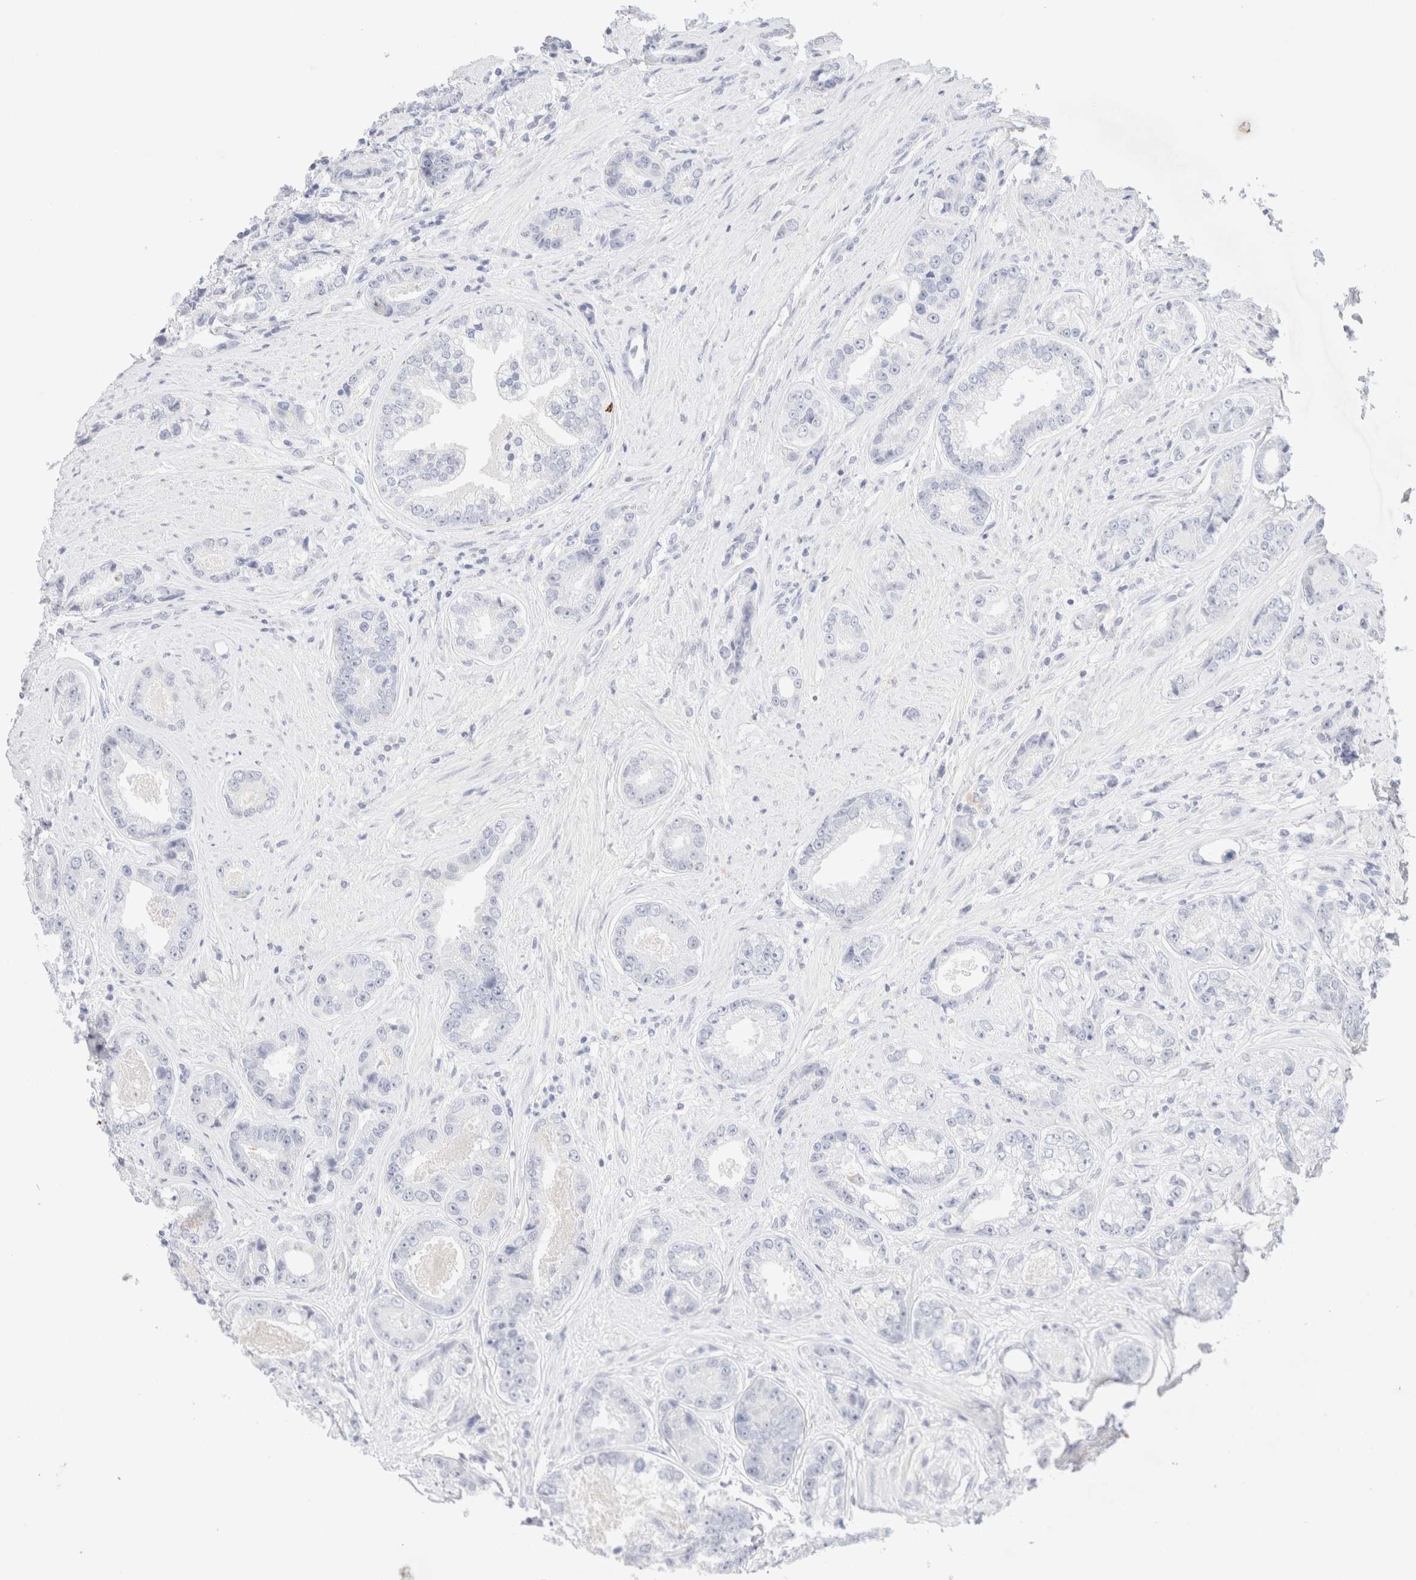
{"staining": {"intensity": "negative", "quantity": "none", "location": "none"}, "tissue": "prostate cancer", "cell_type": "Tumor cells", "image_type": "cancer", "snomed": [{"axis": "morphology", "description": "Adenocarcinoma, High grade"}, {"axis": "topography", "description": "Prostate"}], "caption": "Immunohistochemistry of high-grade adenocarcinoma (prostate) demonstrates no expression in tumor cells.", "gene": "KRT15", "patient": {"sex": "male", "age": 61}}